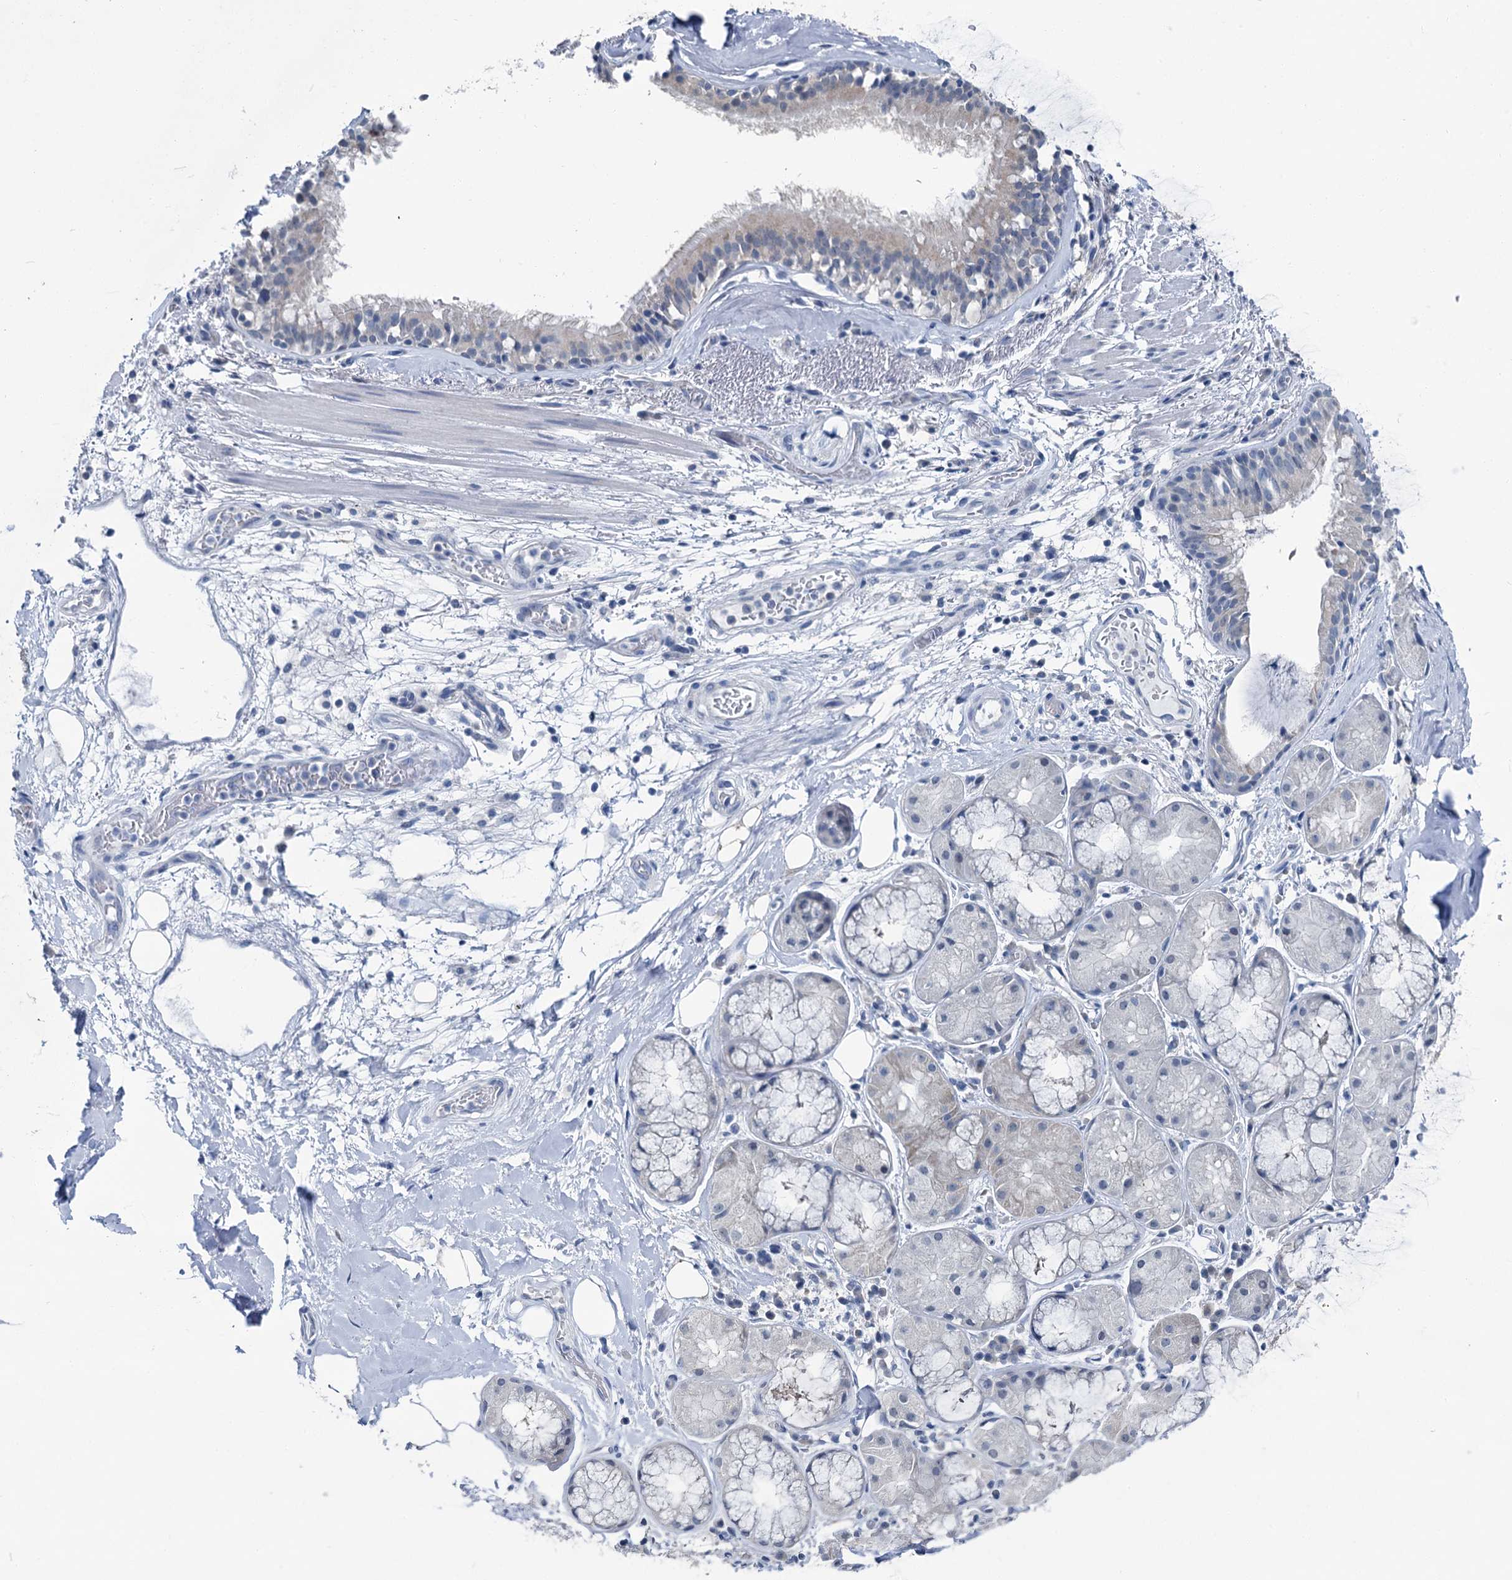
{"staining": {"intensity": "negative", "quantity": "none", "location": "none"}, "tissue": "adipose tissue", "cell_type": "Adipocytes", "image_type": "normal", "snomed": [{"axis": "morphology", "description": "Normal tissue, NOS"}, {"axis": "topography", "description": "Lymph node"}, {"axis": "topography", "description": "Cartilage tissue"}, {"axis": "topography", "description": "Bronchus"}], "caption": "Adipocytes show no significant protein positivity in benign adipose tissue.", "gene": "MIOX", "patient": {"sex": "male", "age": 63}}